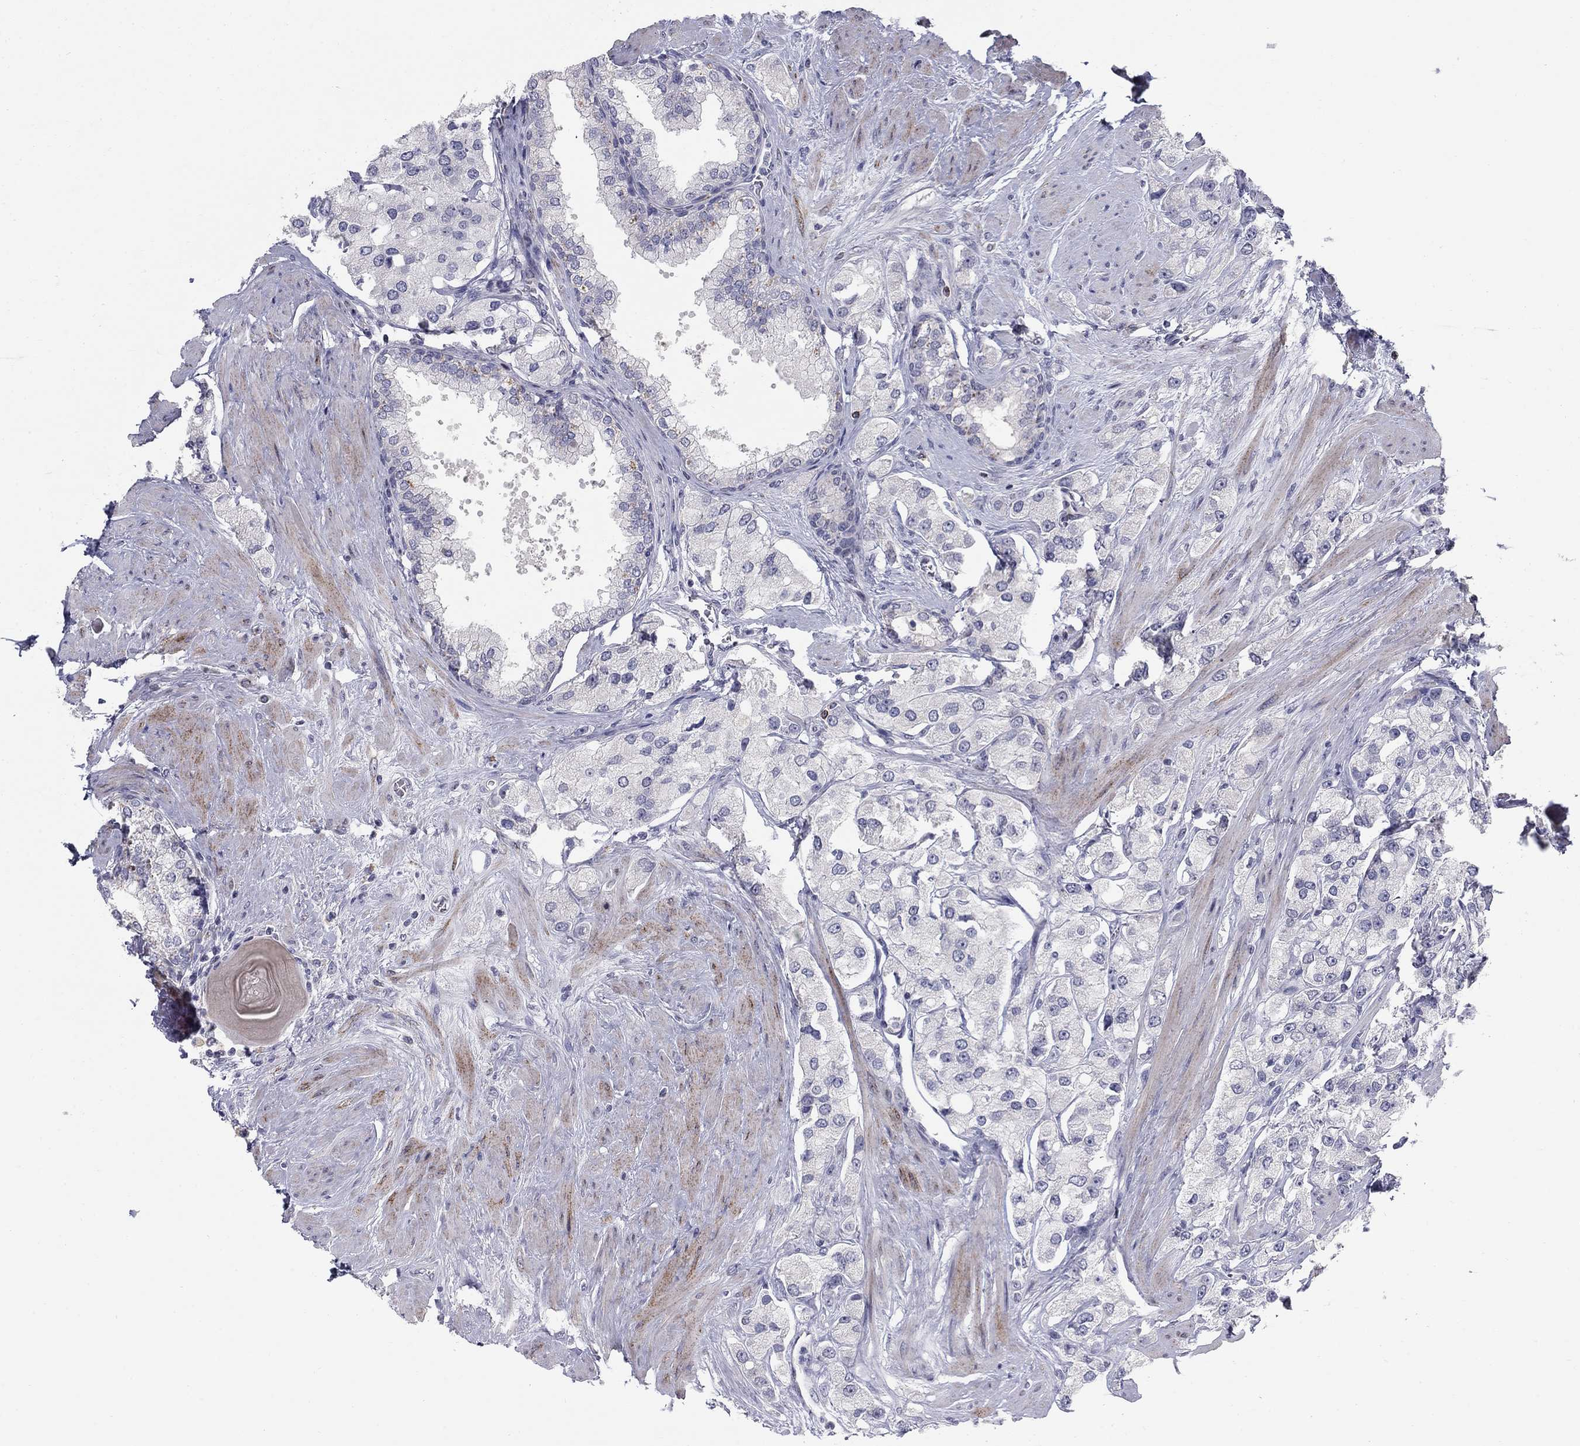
{"staining": {"intensity": "negative", "quantity": "none", "location": "none"}, "tissue": "prostate cancer", "cell_type": "Tumor cells", "image_type": "cancer", "snomed": [{"axis": "morphology", "description": "Adenocarcinoma, NOS"}, {"axis": "topography", "description": "Prostate and seminal vesicle, NOS"}, {"axis": "topography", "description": "Prostate"}], "caption": "Immunohistochemical staining of prostate adenocarcinoma displays no significant expression in tumor cells.", "gene": "NTRK2", "patient": {"sex": "male", "age": 64}}